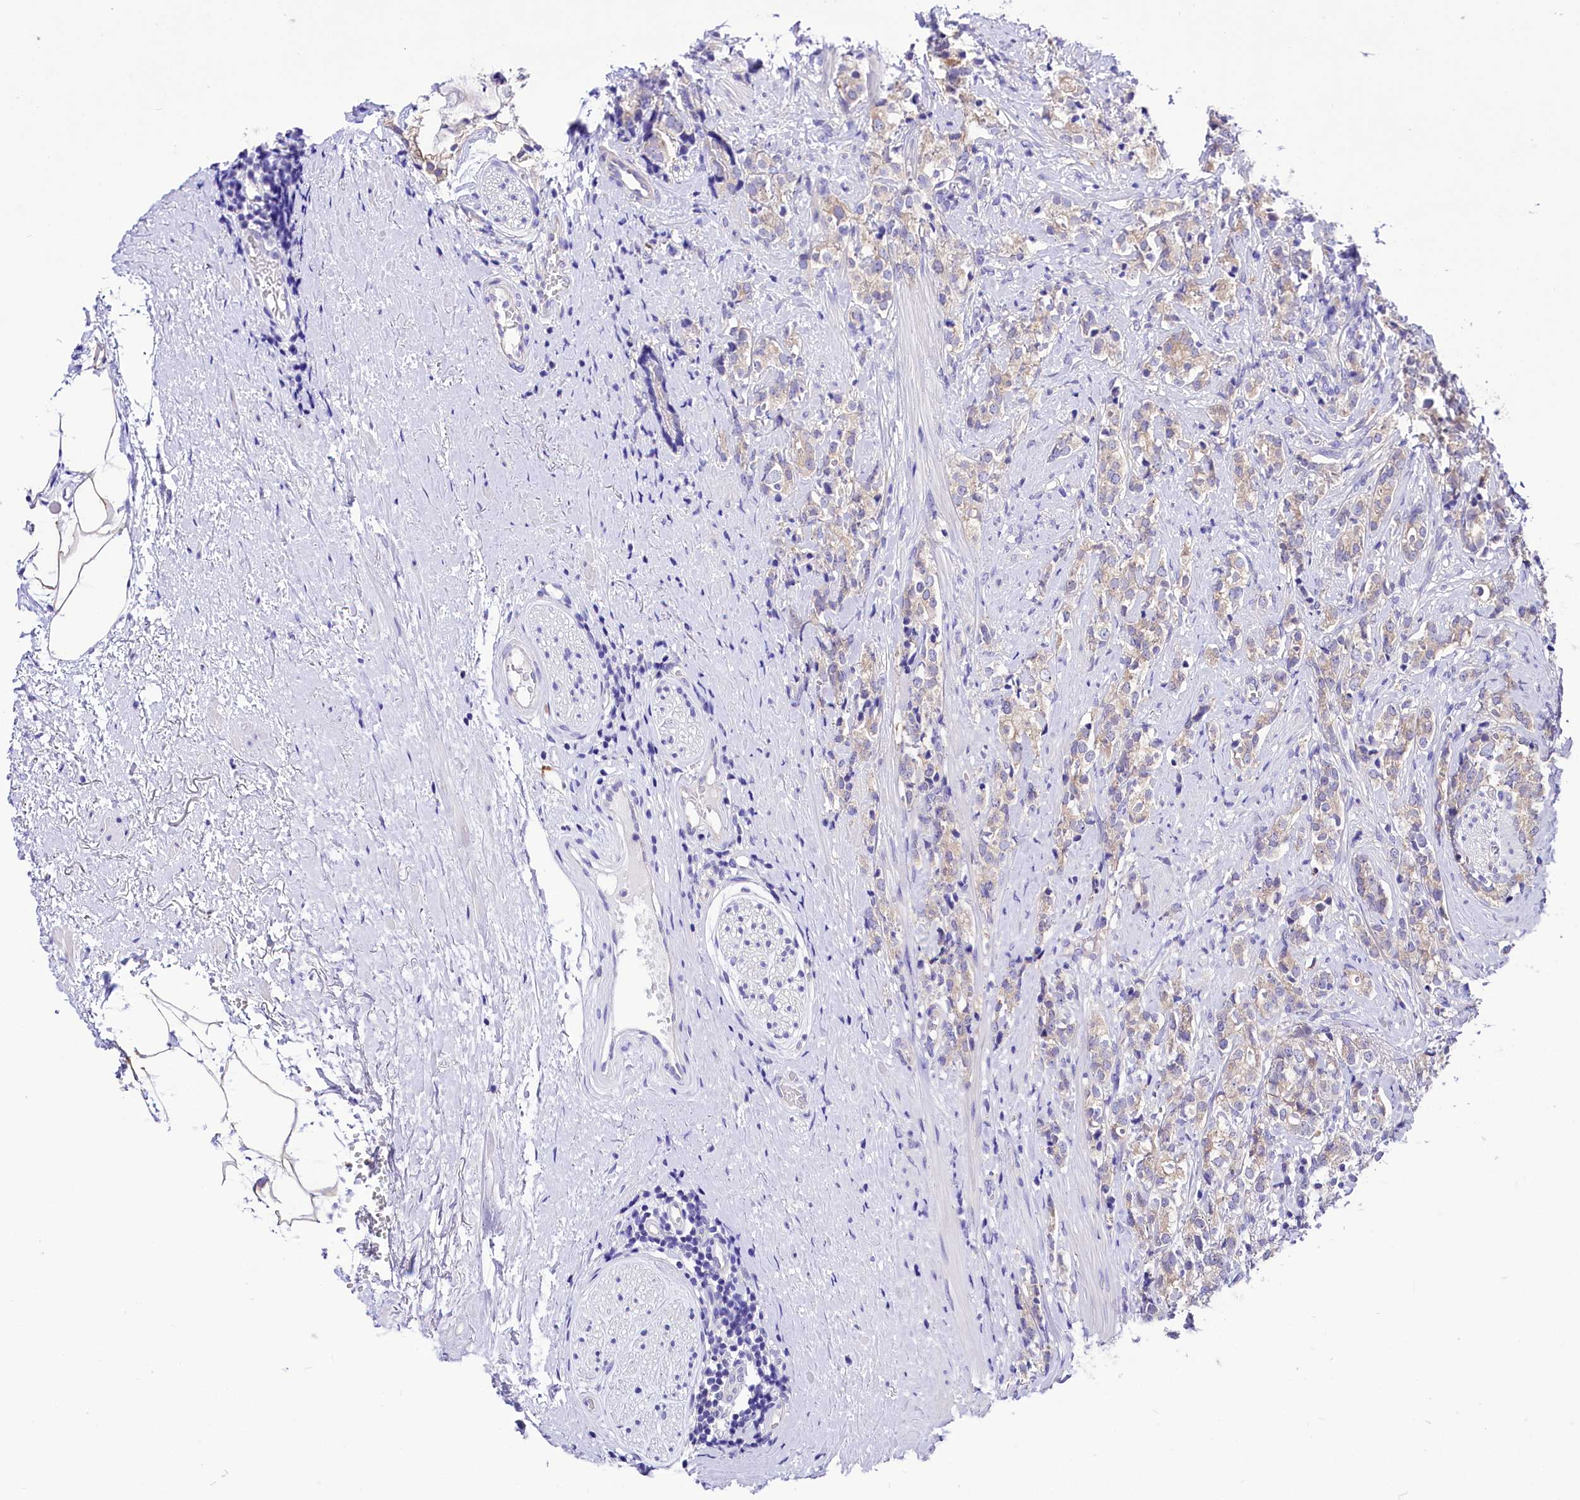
{"staining": {"intensity": "weak", "quantity": "25%-75%", "location": "cytoplasmic/membranous"}, "tissue": "prostate cancer", "cell_type": "Tumor cells", "image_type": "cancer", "snomed": [{"axis": "morphology", "description": "Adenocarcinoma, High grade"}, {"axis": "topography", "description": "Prostate"}], "caption": "The image exhibits a brown stain indicating the presence of a protein in the cytoplasmic/membranous of tumor cells in prostate cancer (adenocarcinoma (high-grade)).", "gene": "ABHD5", "patient": {"sex": "male", "age": 69}}